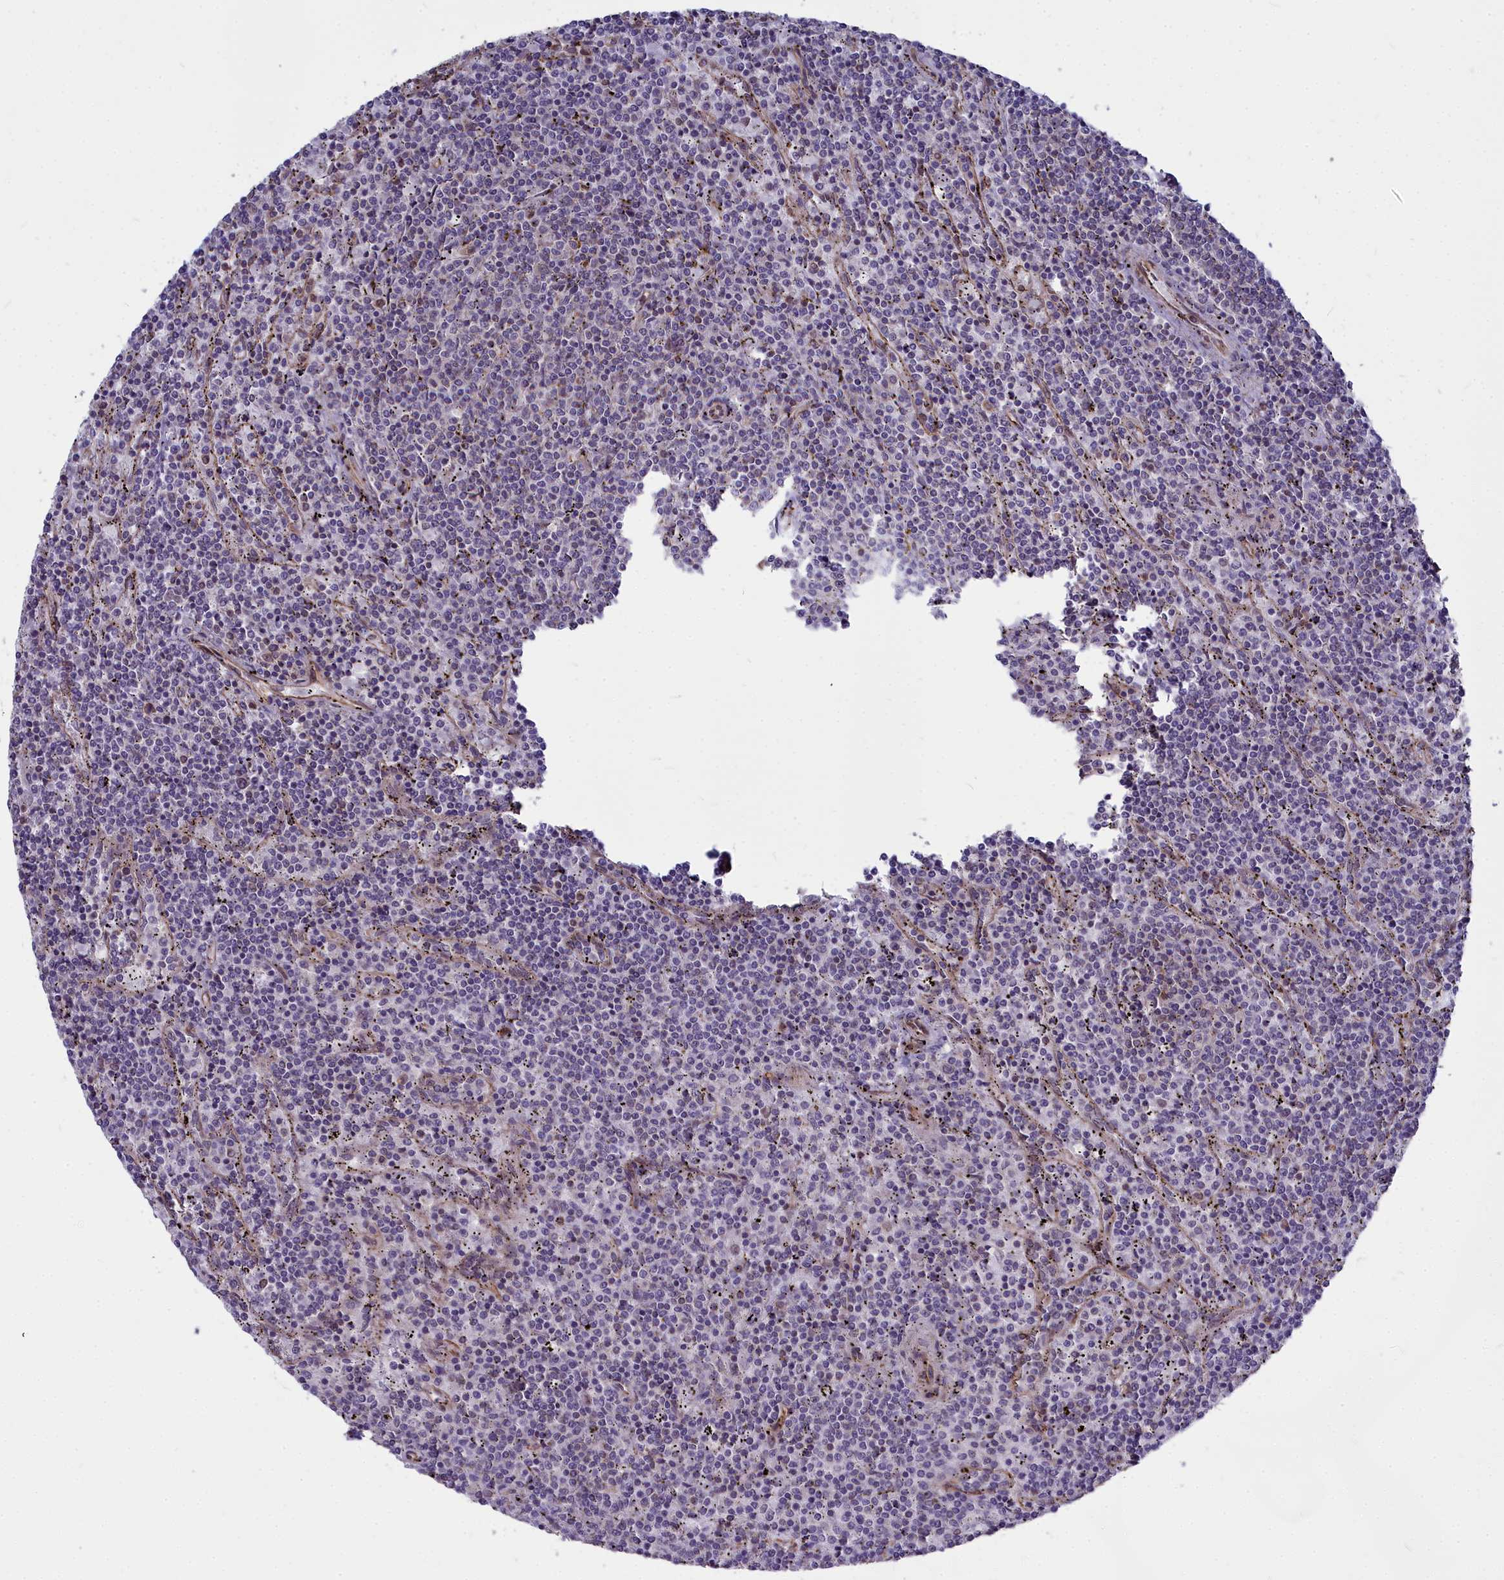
{"staining": {"intensity": "negative", "quantity": "none", "location": "none"}, "tissue": "lymphoma", "cell_type": "Tumor cells", "image_type": "cancer", "snomed": [{"axis": "morphology", "description": "Malignant lymphoma, non-Hodgkin's type, Low grade"}, {"axis": "topography", "description": "Spleen"}], "caption": "Tumor cells show no significant positivity in lymphoma.", "gene": "YJU2", "patient": {"sex": "female", "age": 50}}